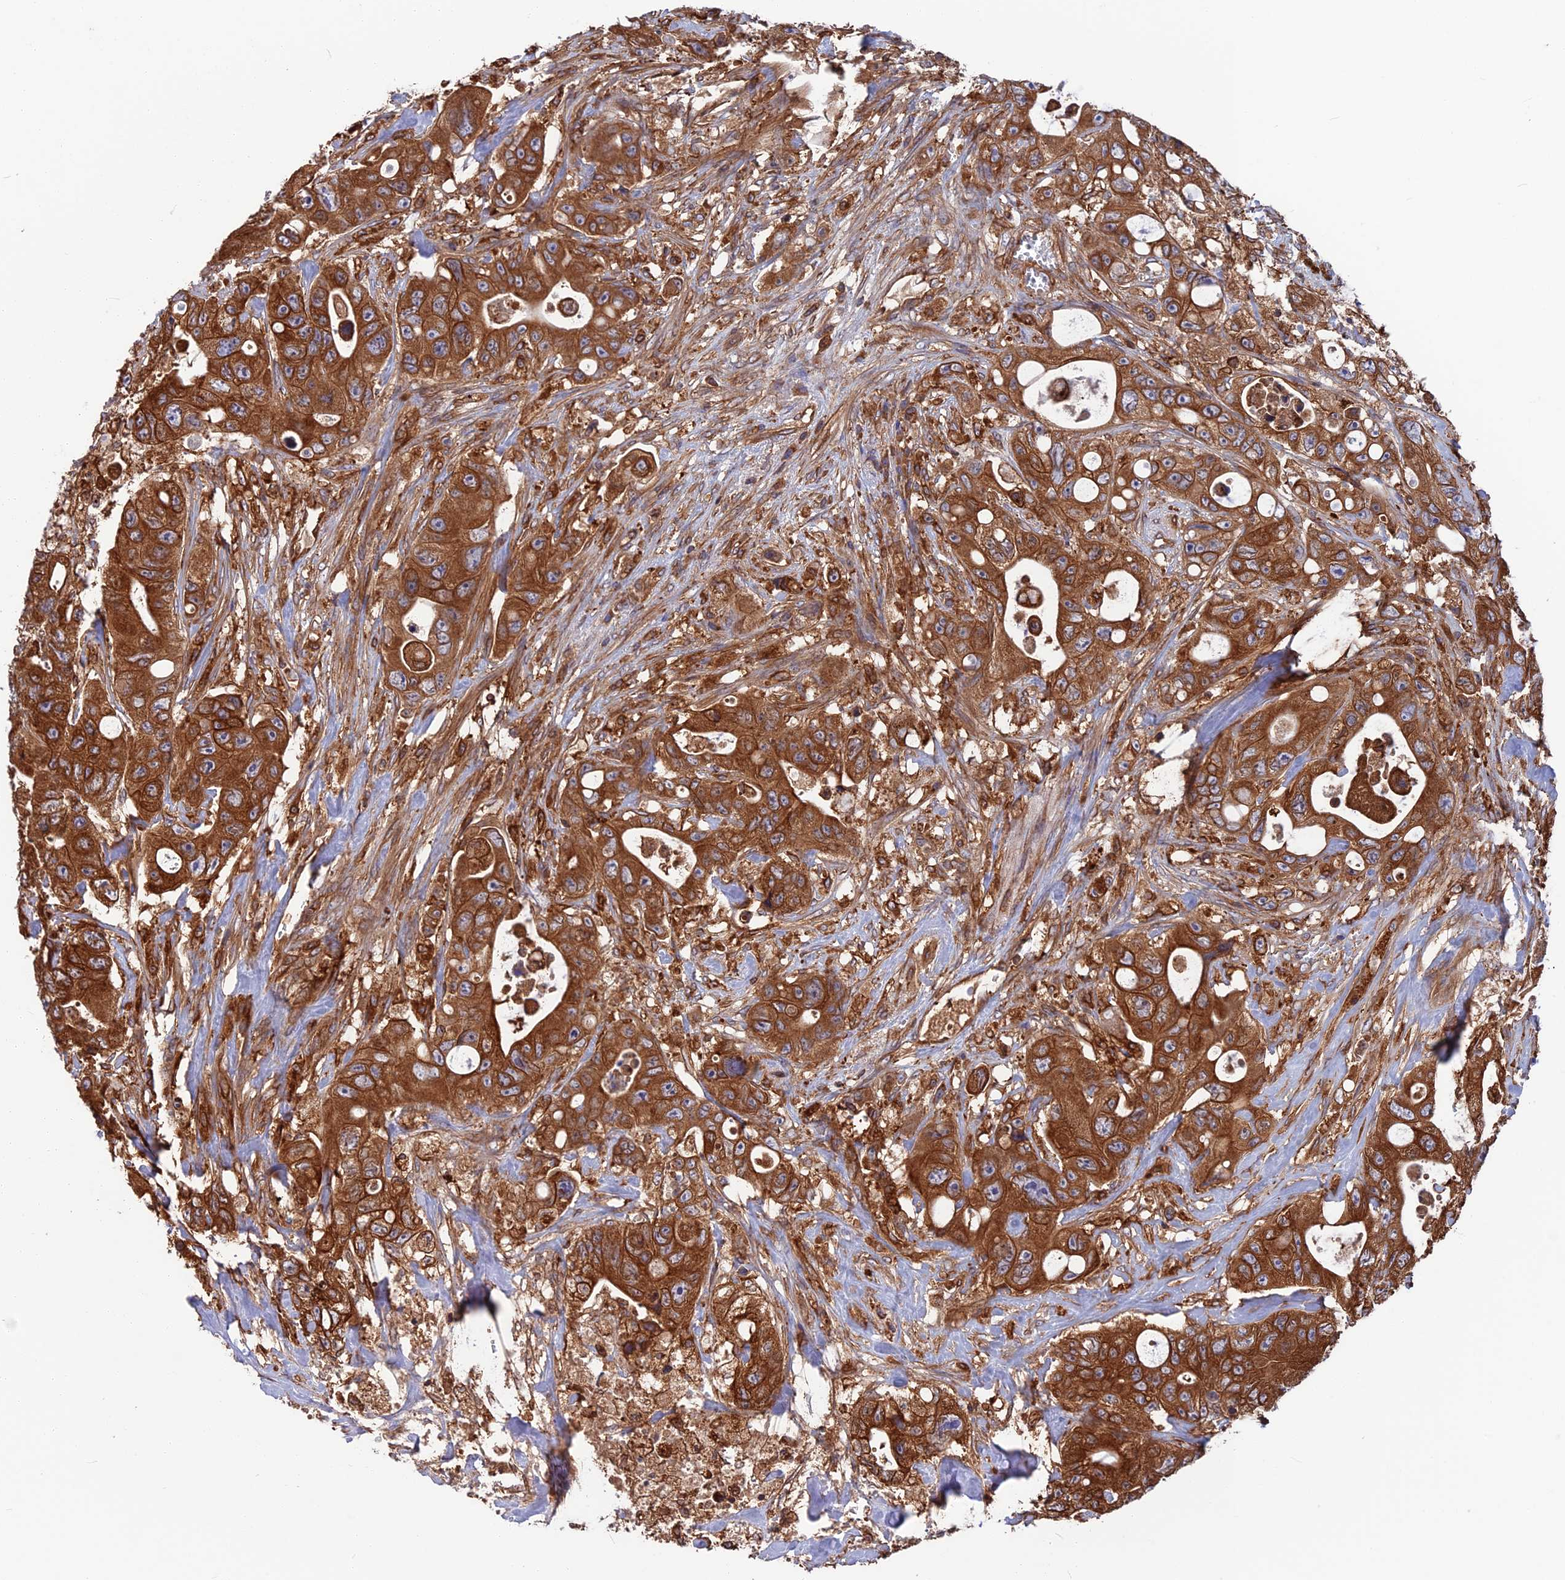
{"staining": {"intensity": "strong", "quantity": ">75%", "location": "cytoplasmic/membranous"}, "tissue": "colorectal cancer", "cell_type": "Tumor cells", "image_type": "cancer", "snomed": [{"axis": "morphology", "description": "Adenocarcinoma, NOS"}, {"axis": "topography", "description": "Colon"}], "caption": "Immunohistochemical staining of colorectal cancer (adenocarcinoma) reveals high levels of strong cytoplasmic/membranous expression in approximately >75% of tumor cells. (DAB (3,3'-diaminobenzidine) IHC, brown staining for protein, blue staining for nuclei).", "gene": "WDR1", "patient": {"sex": "female", "age": 46}}